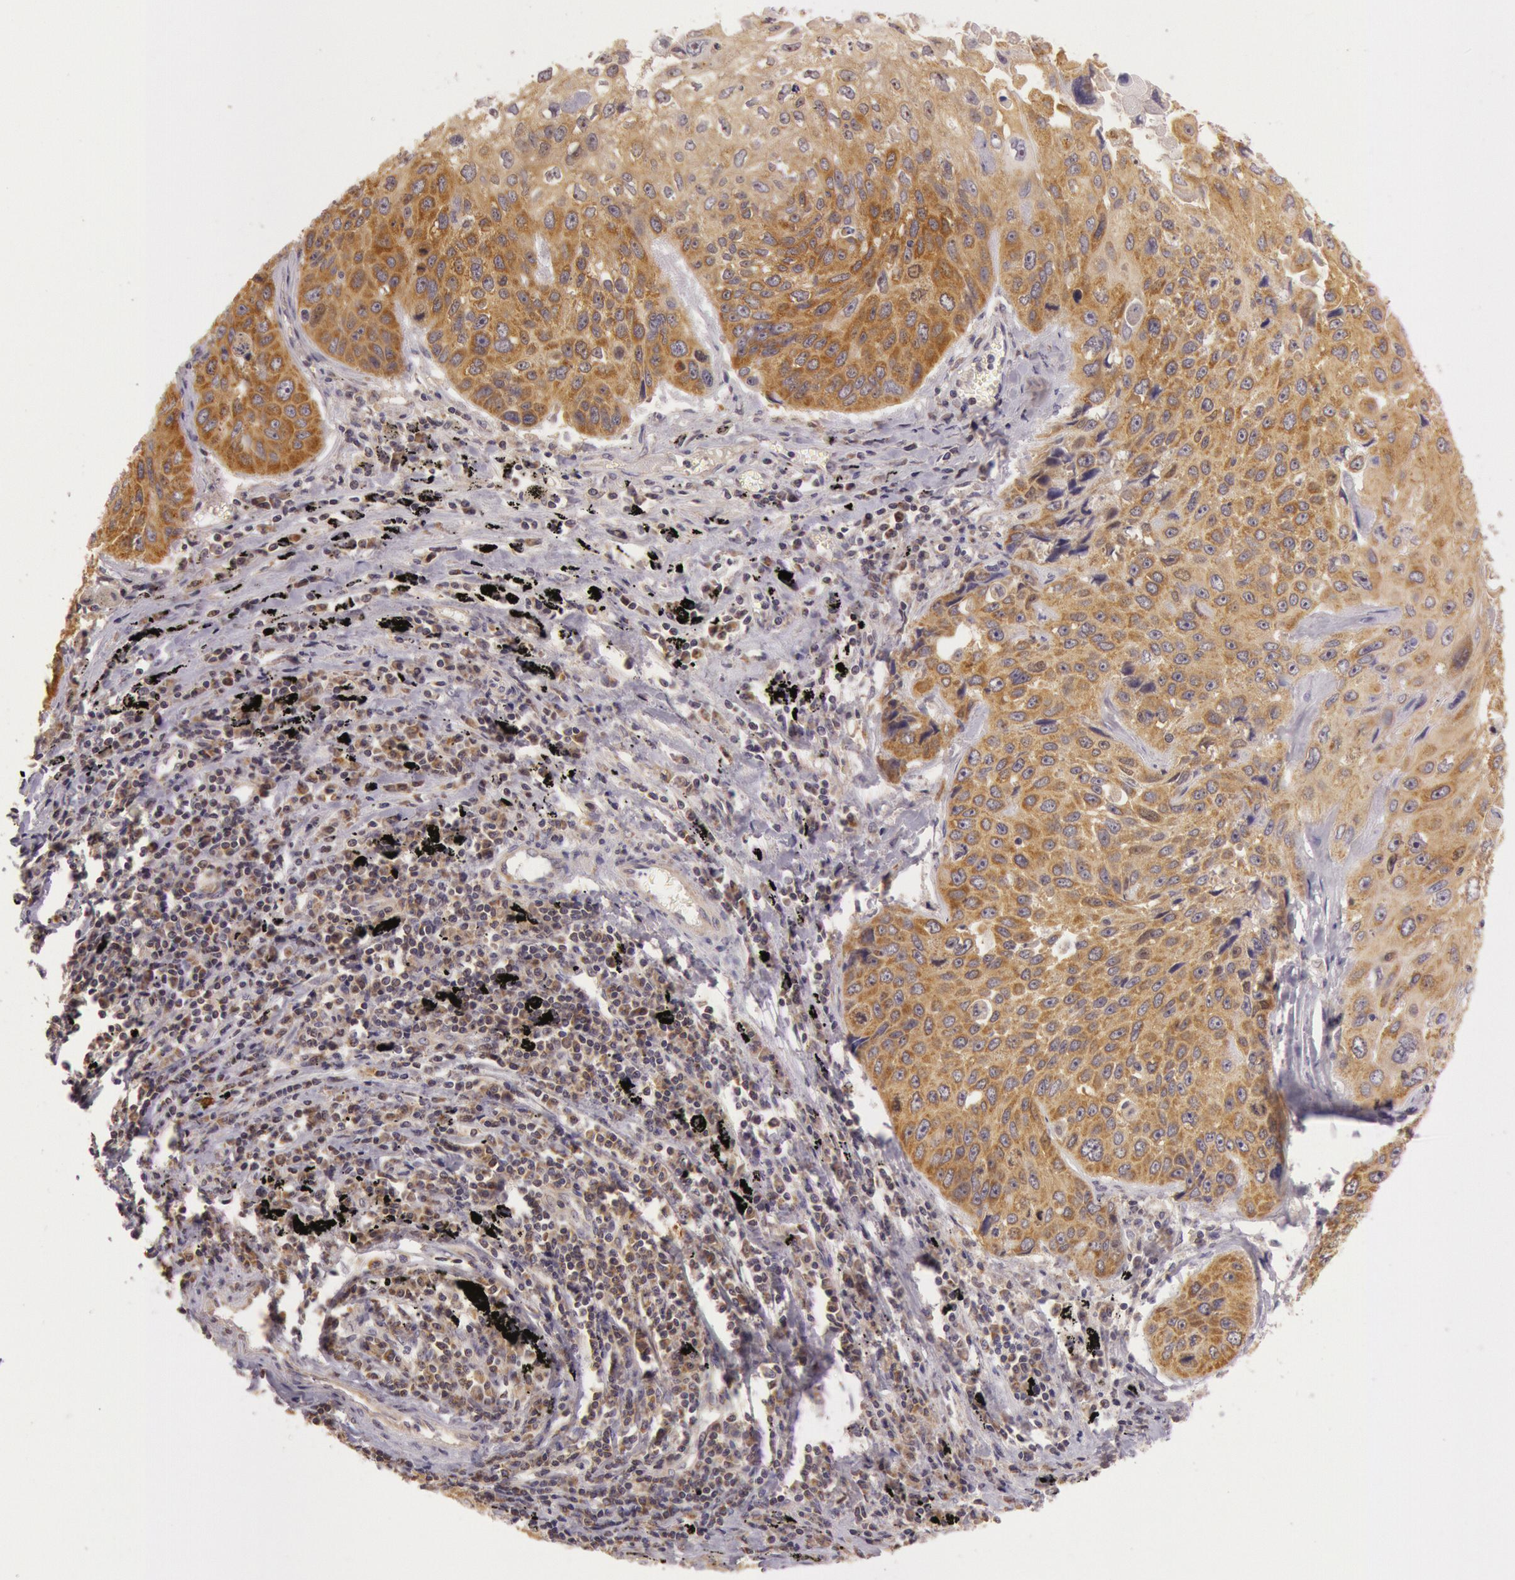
{"staining": {"intensity": "moderate", "quantity": ">75%", "location": "cytoplasmic/membranous"}, "tissue": "lung cancer", "cell_type": "Tumor cells", "image_type": "cancer", "snomed": [{"axis": "morphology", "description": "Adenocarcinoma, NOS"}, {"axis": "topography", "description": "Lung"}], "caption": "A brown stain labels moderate cytoplasmic/membranous expression of a protein in lung adenocarcinoma tumor cells. Using DAB (3,3'-diaminobenzidine) (brown) and hematoxylin (blue) stains, captured at high magnification using brightfield microscopy.", "gene": "CDK16", "patient": {"sex": "male", "age": 60}}